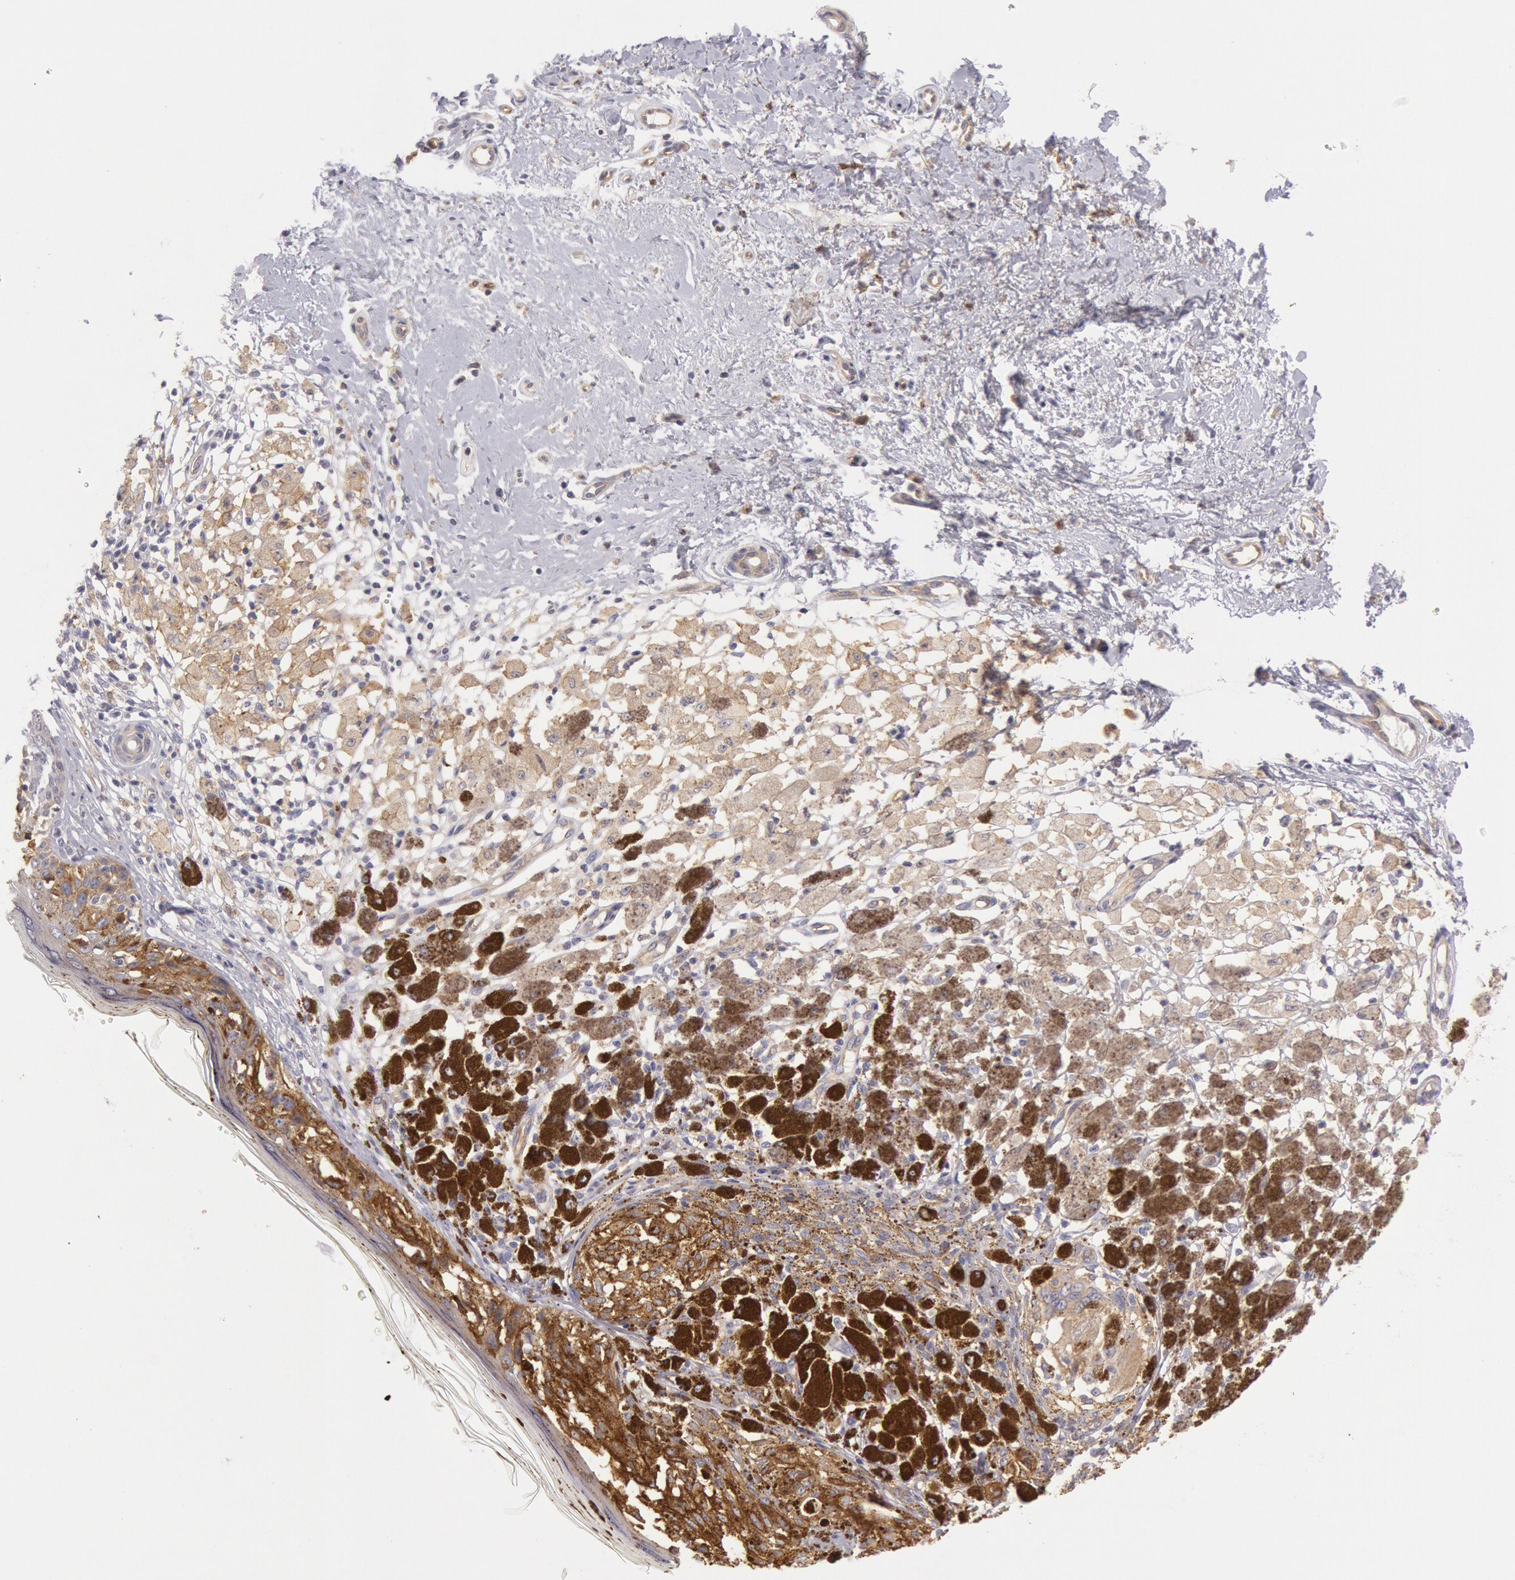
{"staining": {"intensity": "moderate", "quantity": "25%-75%", "location": "cytoplasmic/membranous"}, "tissue": "melanoma", "cell_type": "Tumor cells", "image_type": "cancer", "snomed": [{"axis": "morphology", "description": "Malignant melanoma, NOS"}, {"axis": "topography", "description": "Skin"}], "caption": "Moderate cytoplasmic/membranous protein expression is seen in approximately 25%-75% of tumor cells in melanoma.", "gene": "MYO5A", "patient": {"sex": "male", "age": 88}}